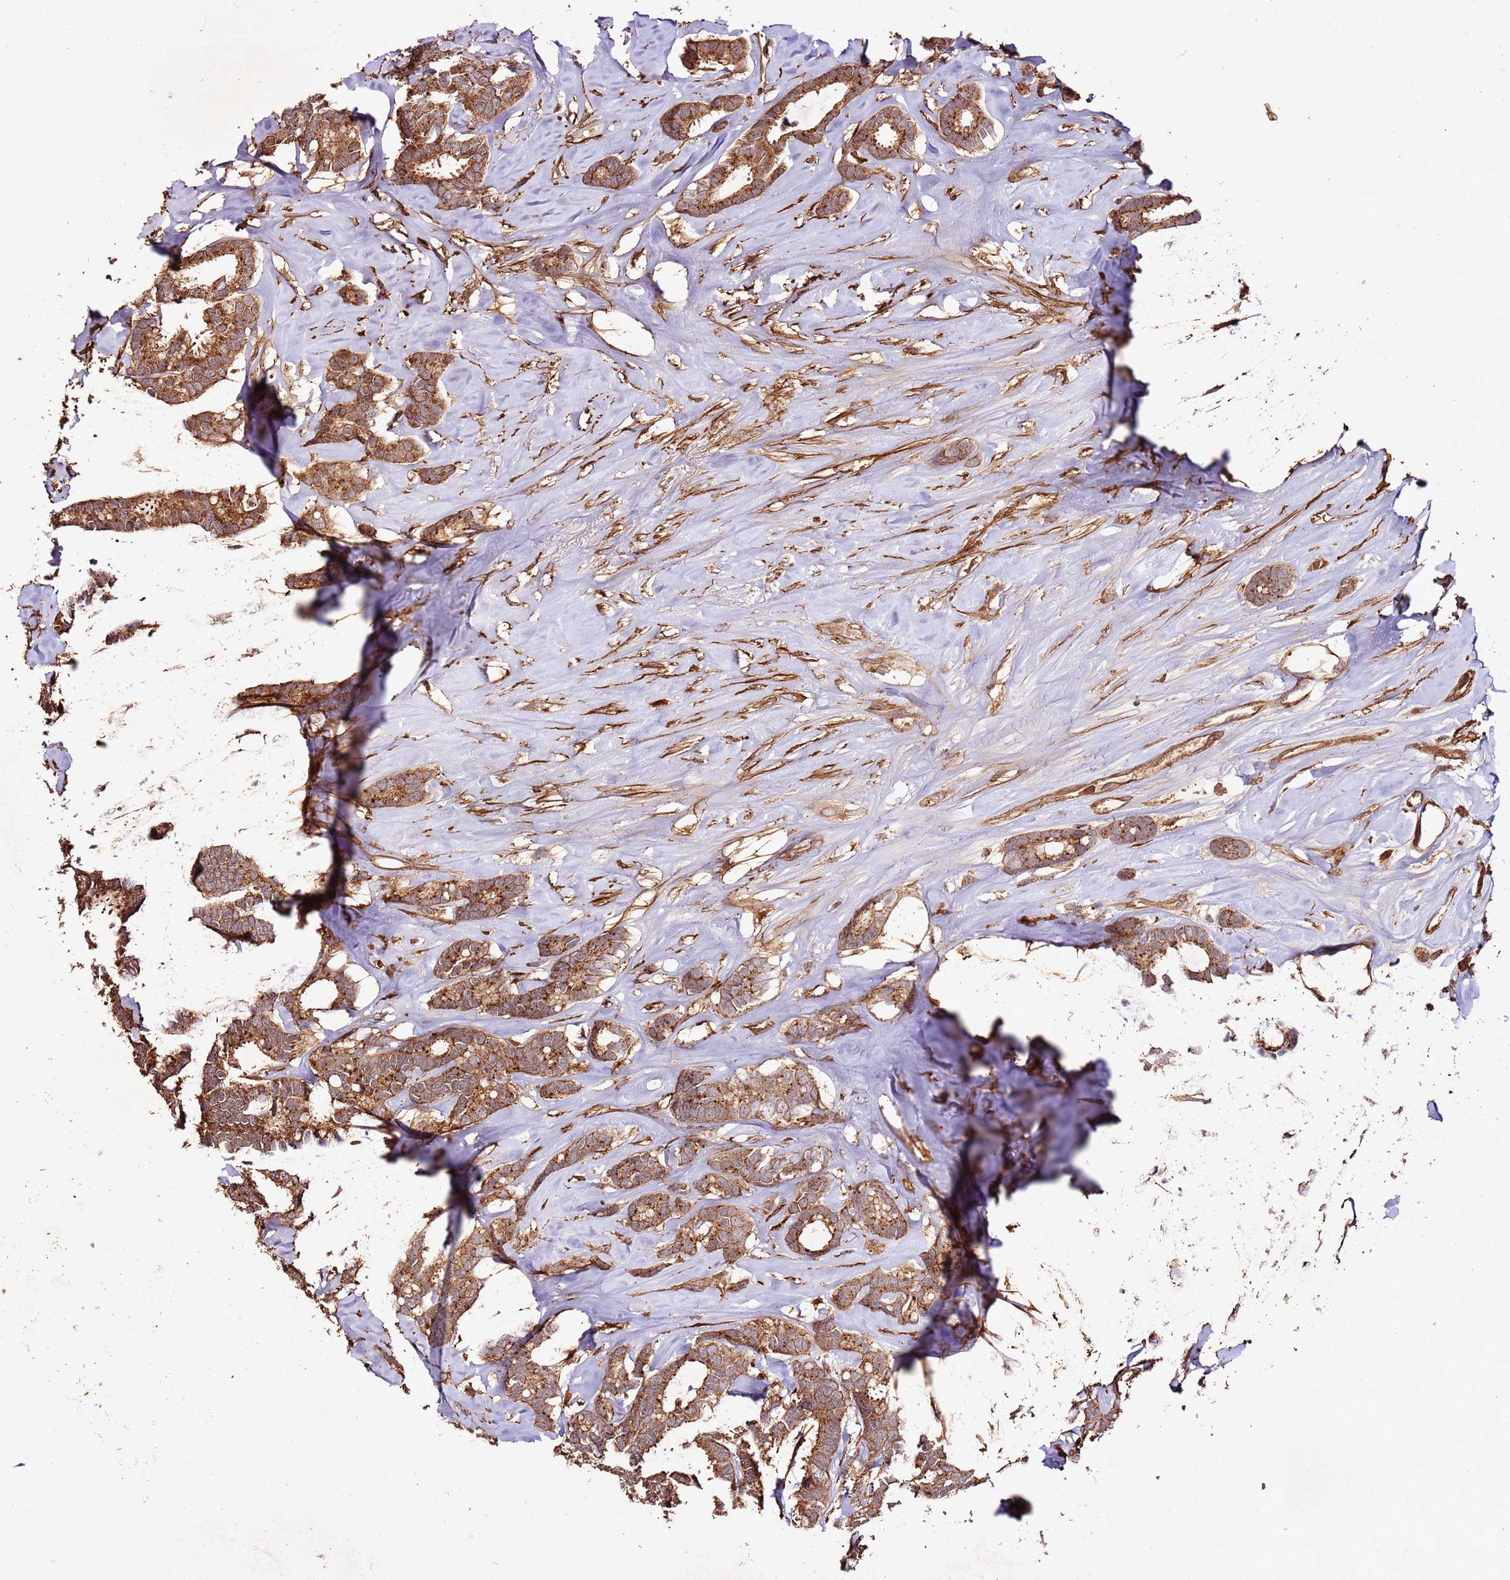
{"staining": {"intensity": "moderate", "quantity": ">75%", "location": "cytoplasmic/membranous"}, "tissue": "breast cancer", "cell_type": "Tumor cells", "image_type": "cancer", "snomed": [{"axis": "morphology", "description": "Duct carcinoma"}, {"axis": "topography", "description": "Breast"}], "caption": "Immunohistochemical staining of breast cancer (intraductal carcinoma) exhibits medium levels of moderate cytoplasmic/membranous staining in approximately >75% of tumor cells.", "gene": "FAM186A", "patient": {"sex": "female", "age": 87}}